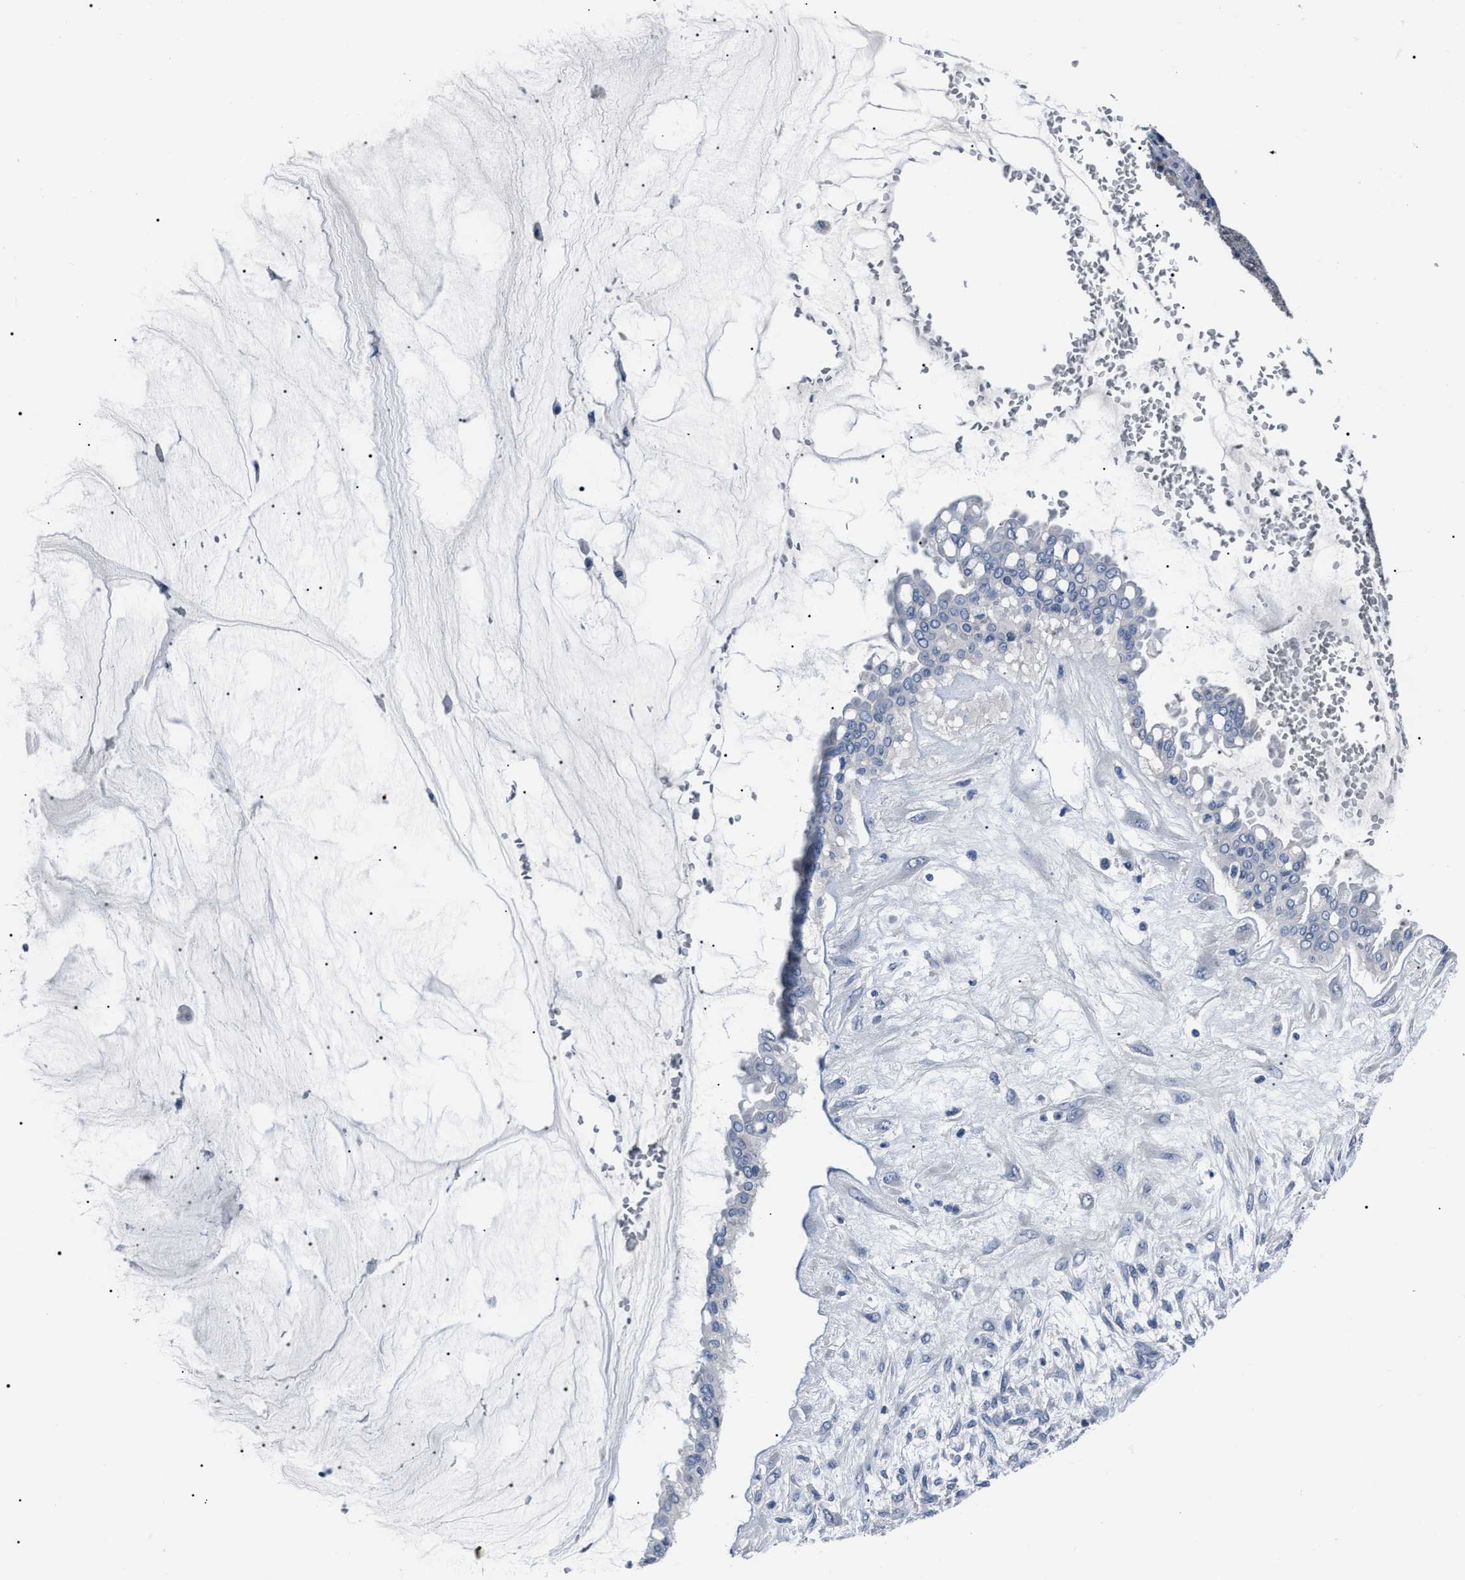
{"staining": {"intensity": "negative", "quantity": "none", "location": "none"}, "tissue": "ovarian cancer", "cell_type": "Tumor cells", "image_type": "cancer", "snomed": [{"axis": "morphology", "description": "Cystadenocarcinoma, mucinous, NOS"}, {"axis": "topography", "description": "Ovary"}], "caption": "Immunohistochemistry (IHC) micrograph of neoplastic tissue: human ovarian cancer (mucinous cystadenocarcinoma) stained with DAB shows no significant protein expression in tumor cells.", "gene": "LRWD1", "patient": {"sex": "female", "age": 73}}